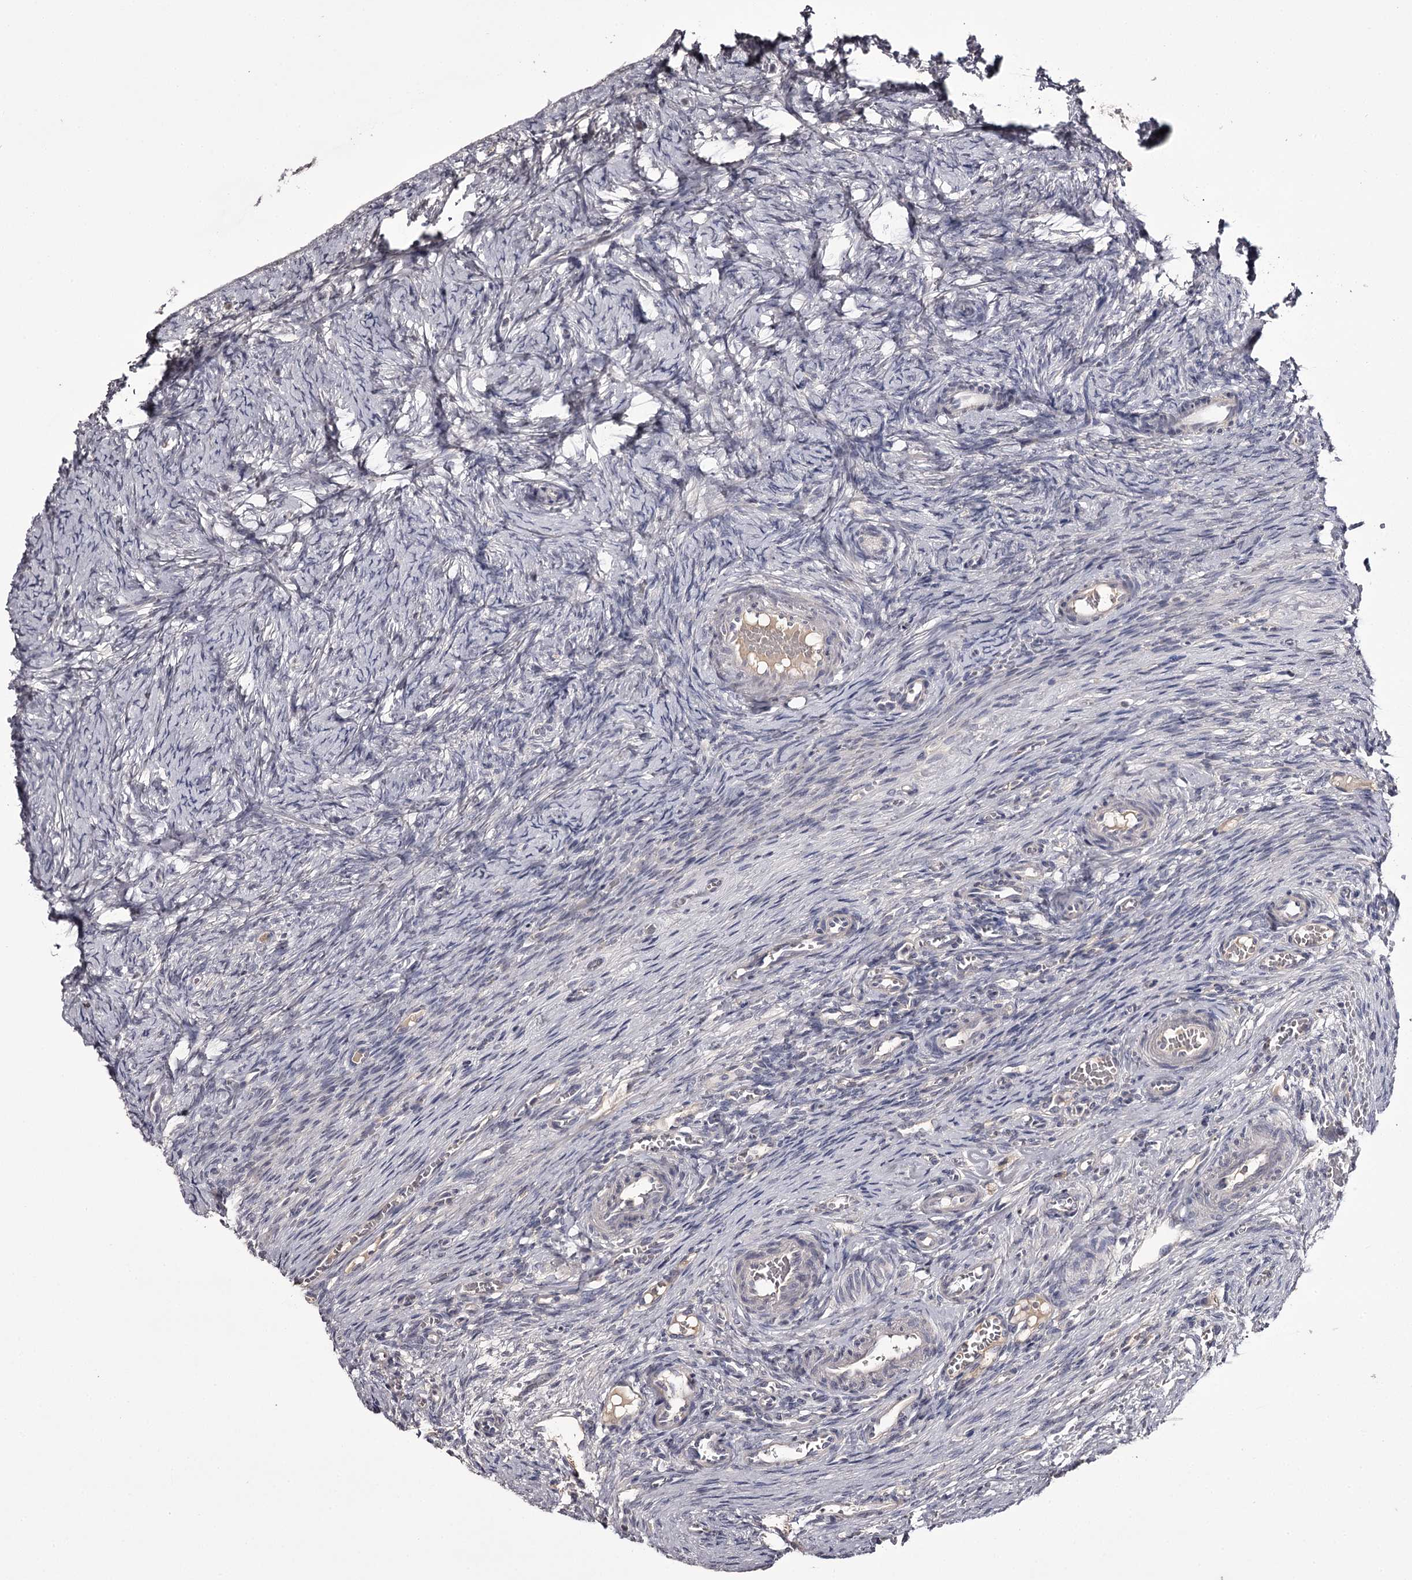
{"staining": {"intensity": "negative", "quantity": "none", "location": "none"}, "tissue": "ovary", "cell_type": "Follicle cells", "image_type": "normal", "snomed": [{"axis": "morphology", "description": "Adenocarcinoma, NOS"}, {"axis": "topography", "description": "Endometrium"}], "caption": "The image shows no staining of follicle cells in unremarkable ovary.", "gene": "PRM2", "patient": {"sex": "female", "age": 32}}